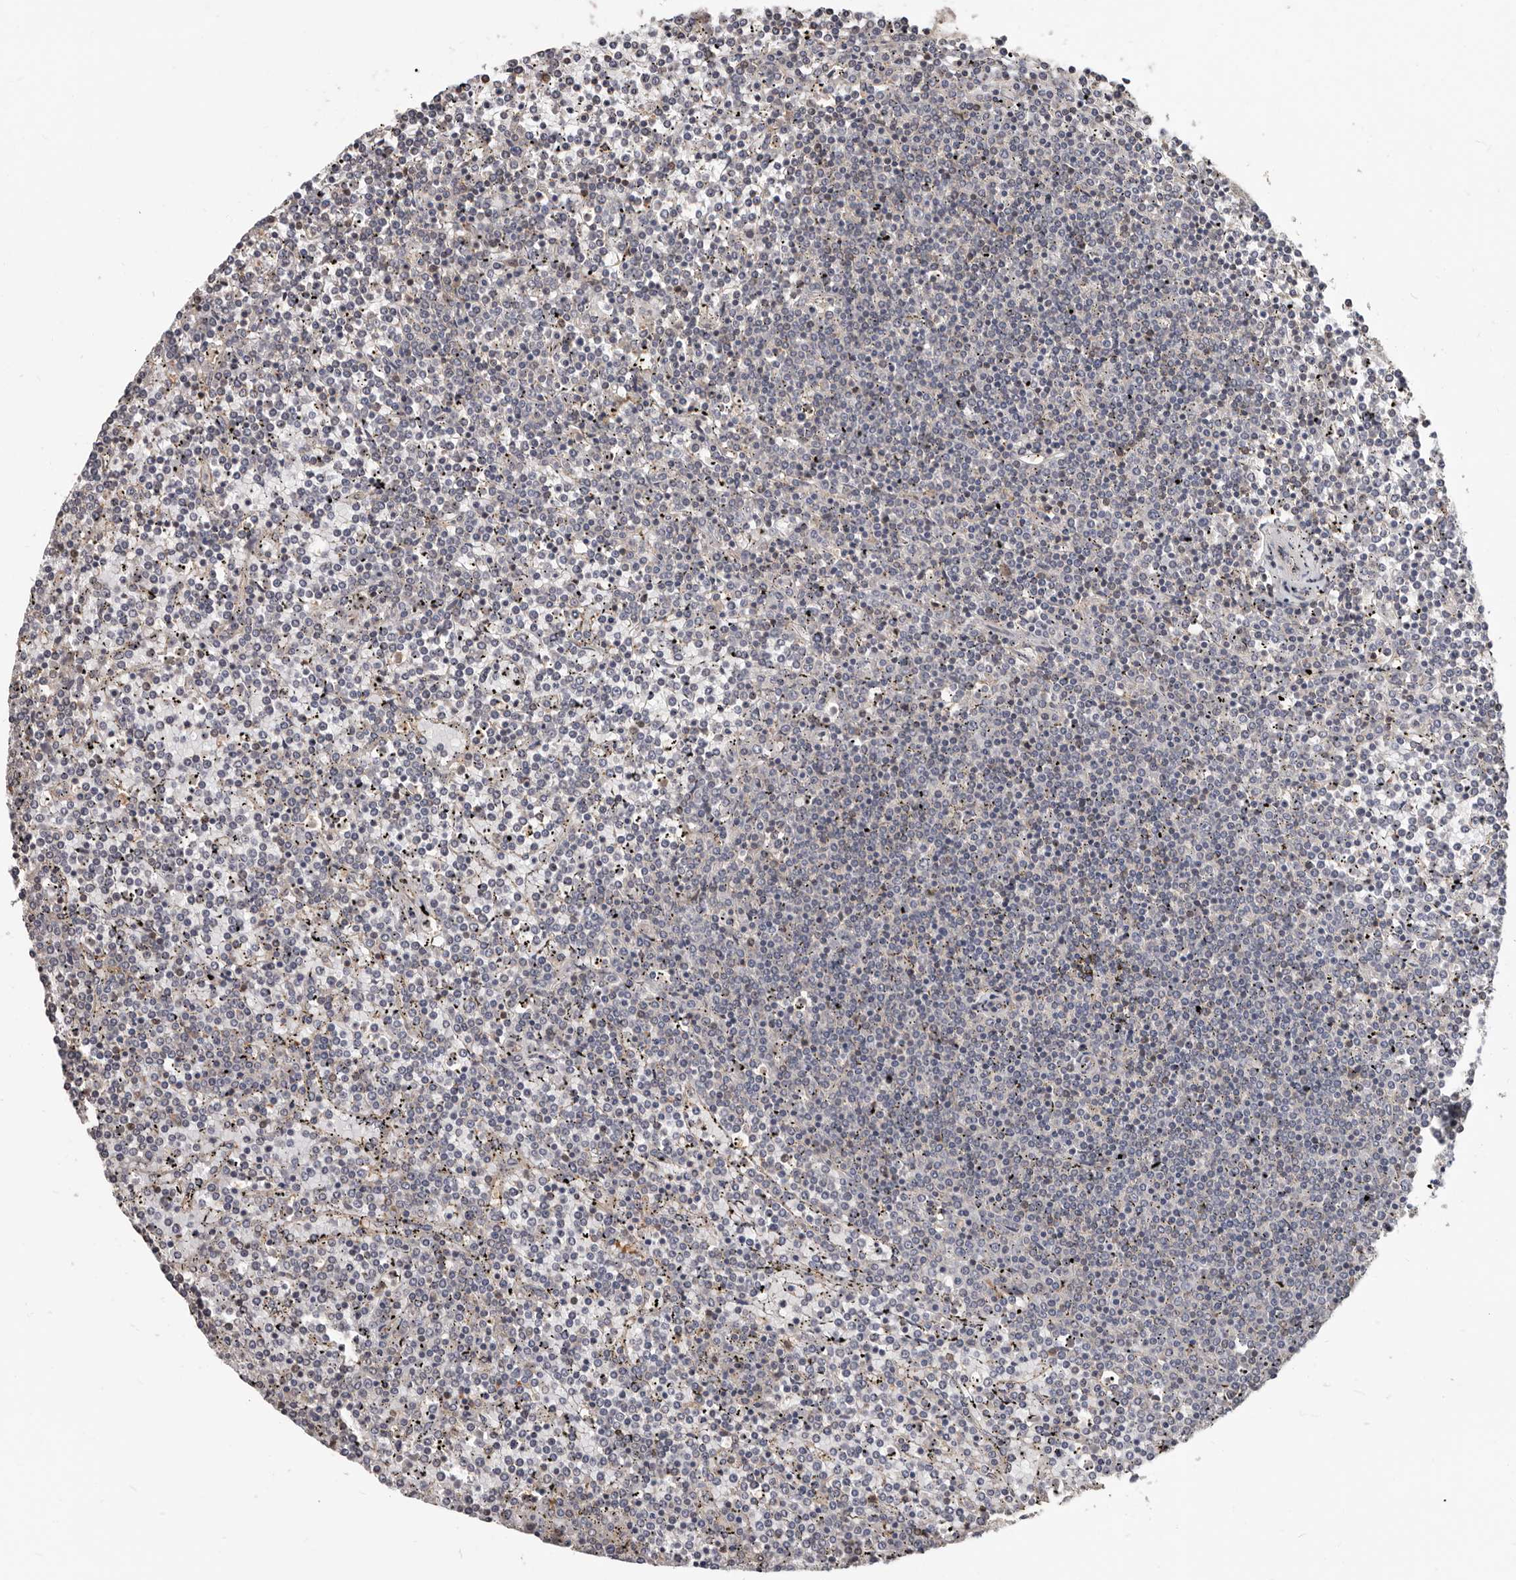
{"staining": {"intensity": "negative", "quantity": "none", "location": "none"}, "tissue": "lymphoma", "cell_type": "Tumor cells", "image_type": "cancer", "snomed": [{"axis": "morphology", "description": "Malignant lymphoma, non-Hodgkin's type, Low grade"}, {"axis": "topography", "description": "Spleen"}], "caption": "This is an IHC image of human lymphoma. There is no expression in tumor cells.", "gene": "MRPL18", "patient": {"sex": "female", "age": 19}}